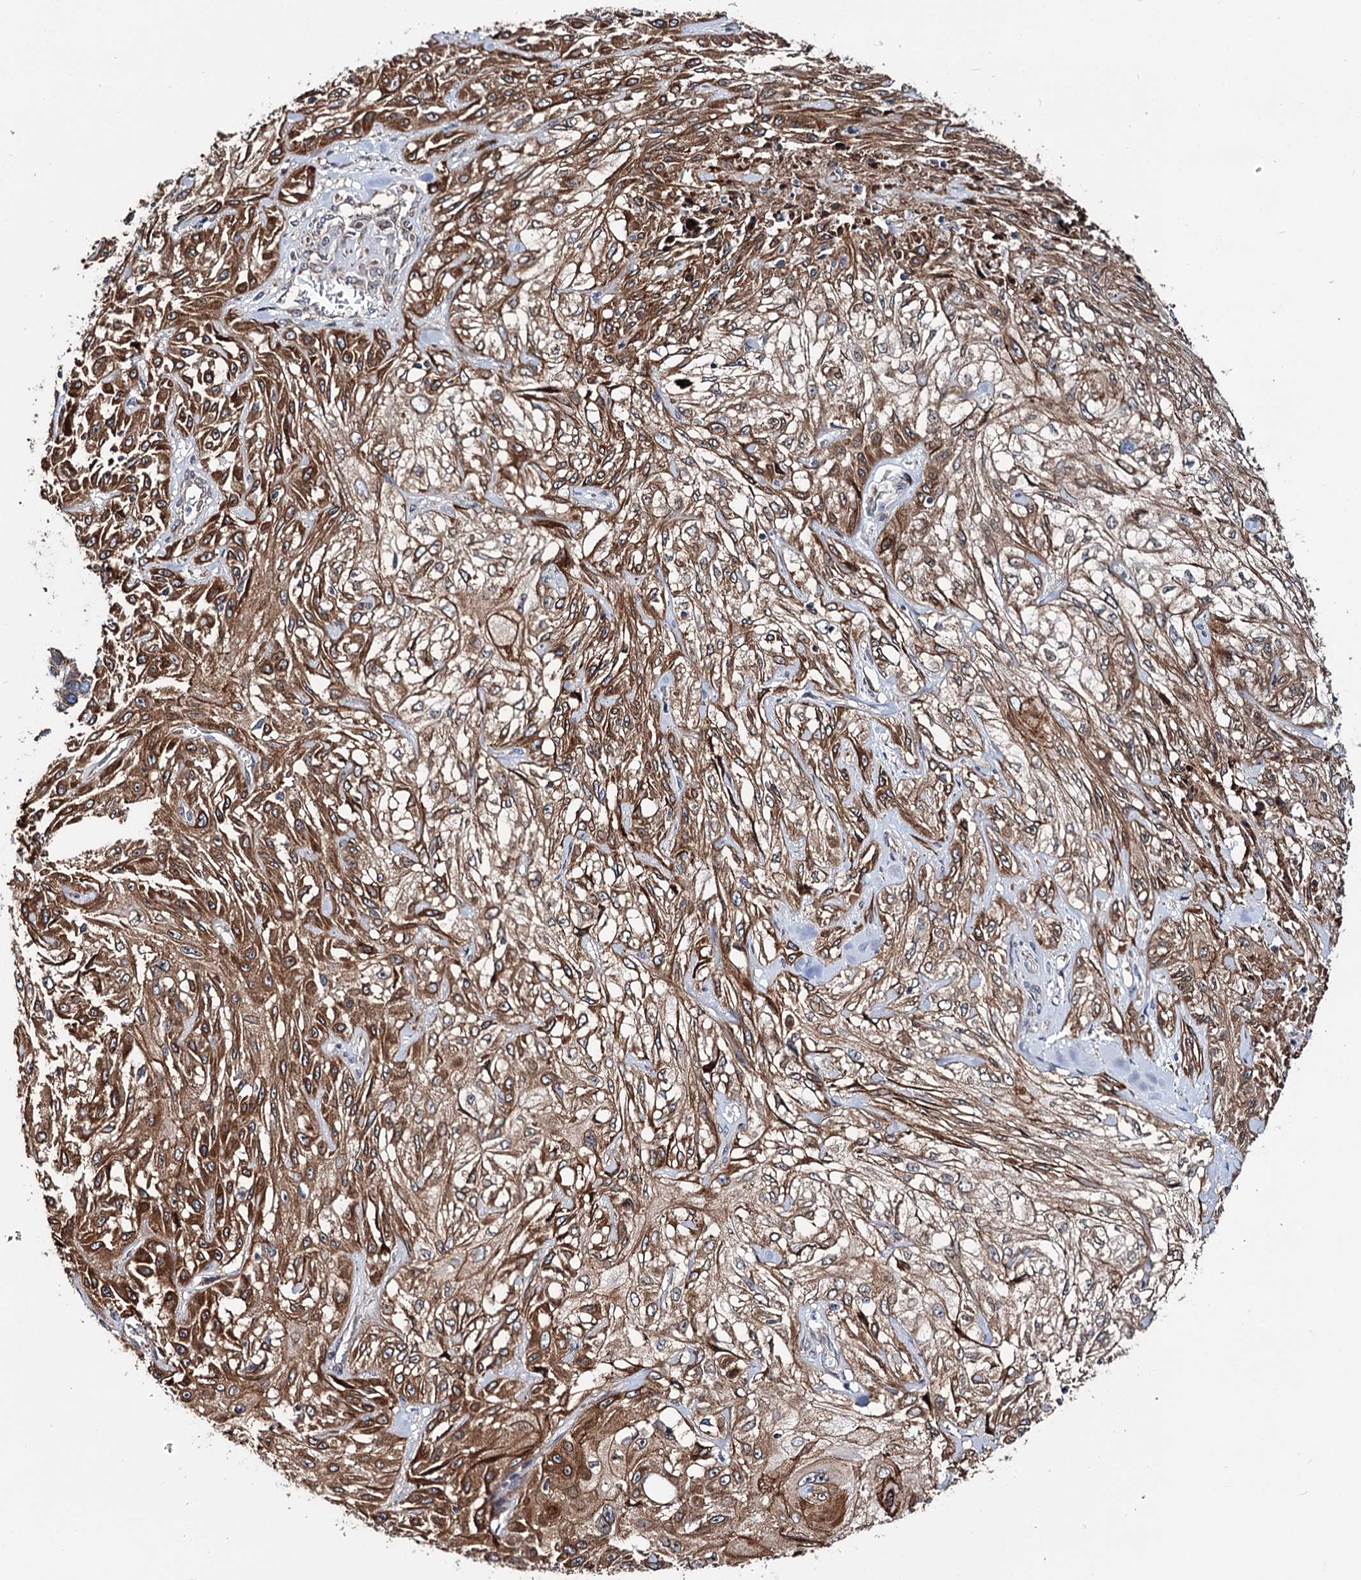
{"staining": {"intensity": "strong", "quantity": ">75%", "location": "cytoplasmic/membranous"}, "tissue": "skin cancer", "cell_type": "Tumor cells", "image_type": "cancer", "snomed": [{"axis": "morphology", "description": "Squamous cell carcinoma, NOS"}, {"axis": "morphology", "description": "Squamous cell carcinoma, metastatic, NOS"}, {"axis": "topography", "description": "Skin"}, {"axis": "topography", "description": "Lymph node"}], "caption": "High-power microscopy captured an immunohistochemistry image of squamous cell carcinoma (skin), revealing strong cytoplasmic/membranous staining in about >75% of tumor cells.", "gene": "PTDSS2", "patient": {"sex": "male", "age": 75}}